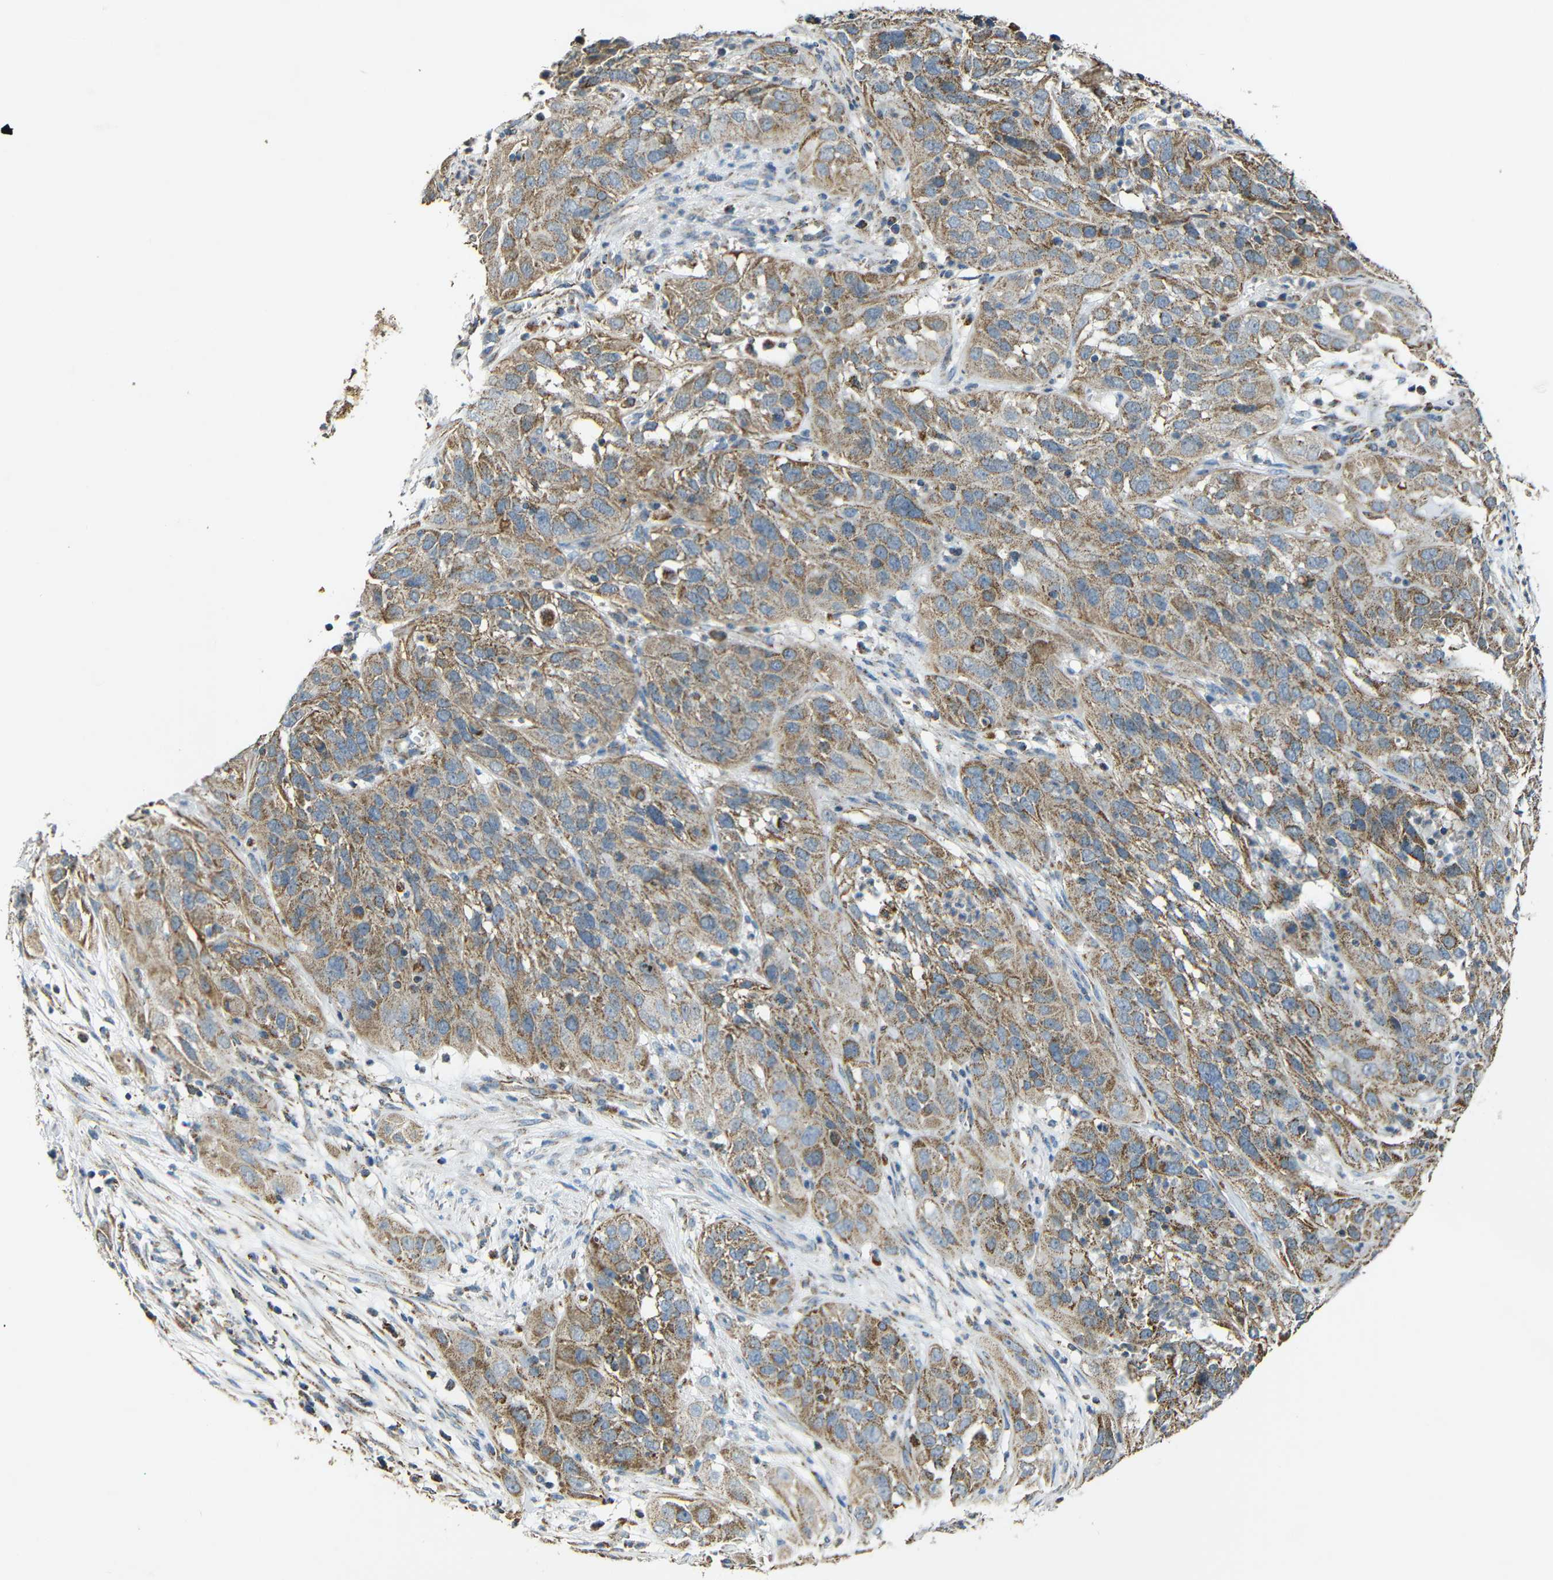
{"staining": {"intensity": "moderate", "quantity": ">75%", "location": "cytoplasmic/membranous"}, "tissue": "cervical cancer", "cell_type": "Tumor cells", "image_type": "cancer", "snomed": [{"axis": "morphology", "description": "Squamous cell carcinoma, NOS"}, {"axis": "topography", "description": "Cervix"}], "caption": "Protein positivity by IHC shows moderate cytoplasmic/membranous expression in about >75% of tumor cells in cervical cancer.", "gene": "NR3C2", "patient": {"sex": "female", "age": 32}}